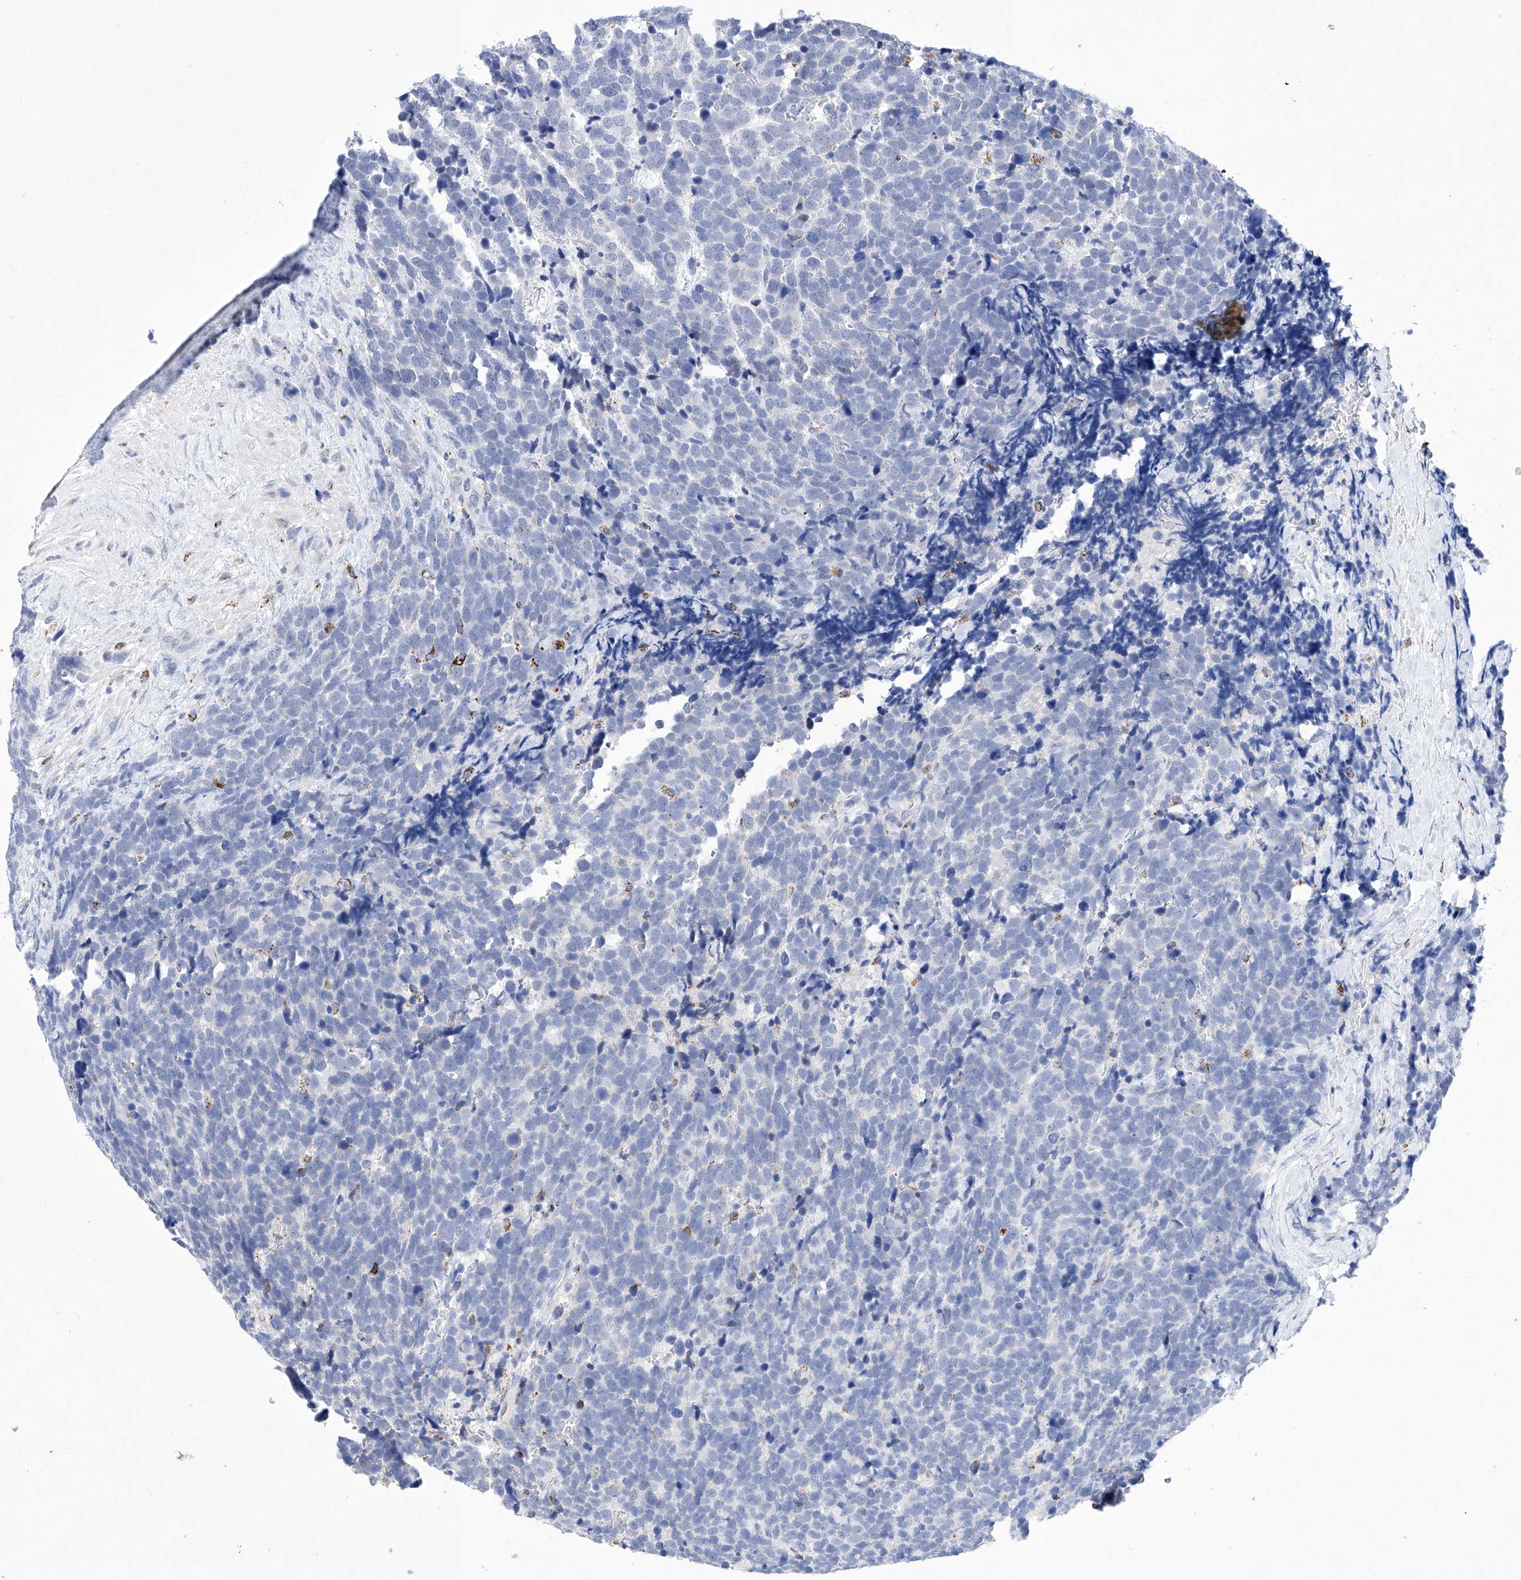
{"staining": {"intensity": "negative", "quantity": "none", "location": "none"}, "tissue": "urothelial cancer", "cell_type": "Tumor cells", "image_type": "cancer", "snomed": [{"axis": "morphology", "description": "Urothelial carcinoma, High grade"}, {"axis": "topography", "description": "Urinary bladder"}], "caption": "A high-resolution histopathology image shows IHC staining of urothelial cancer, which demonstrates no significant staining in tumor cells. (IHC, brightfield microscopy, high magnification).", "gene": "NRROS", "patient": {"sex": "female", "age": 82}}